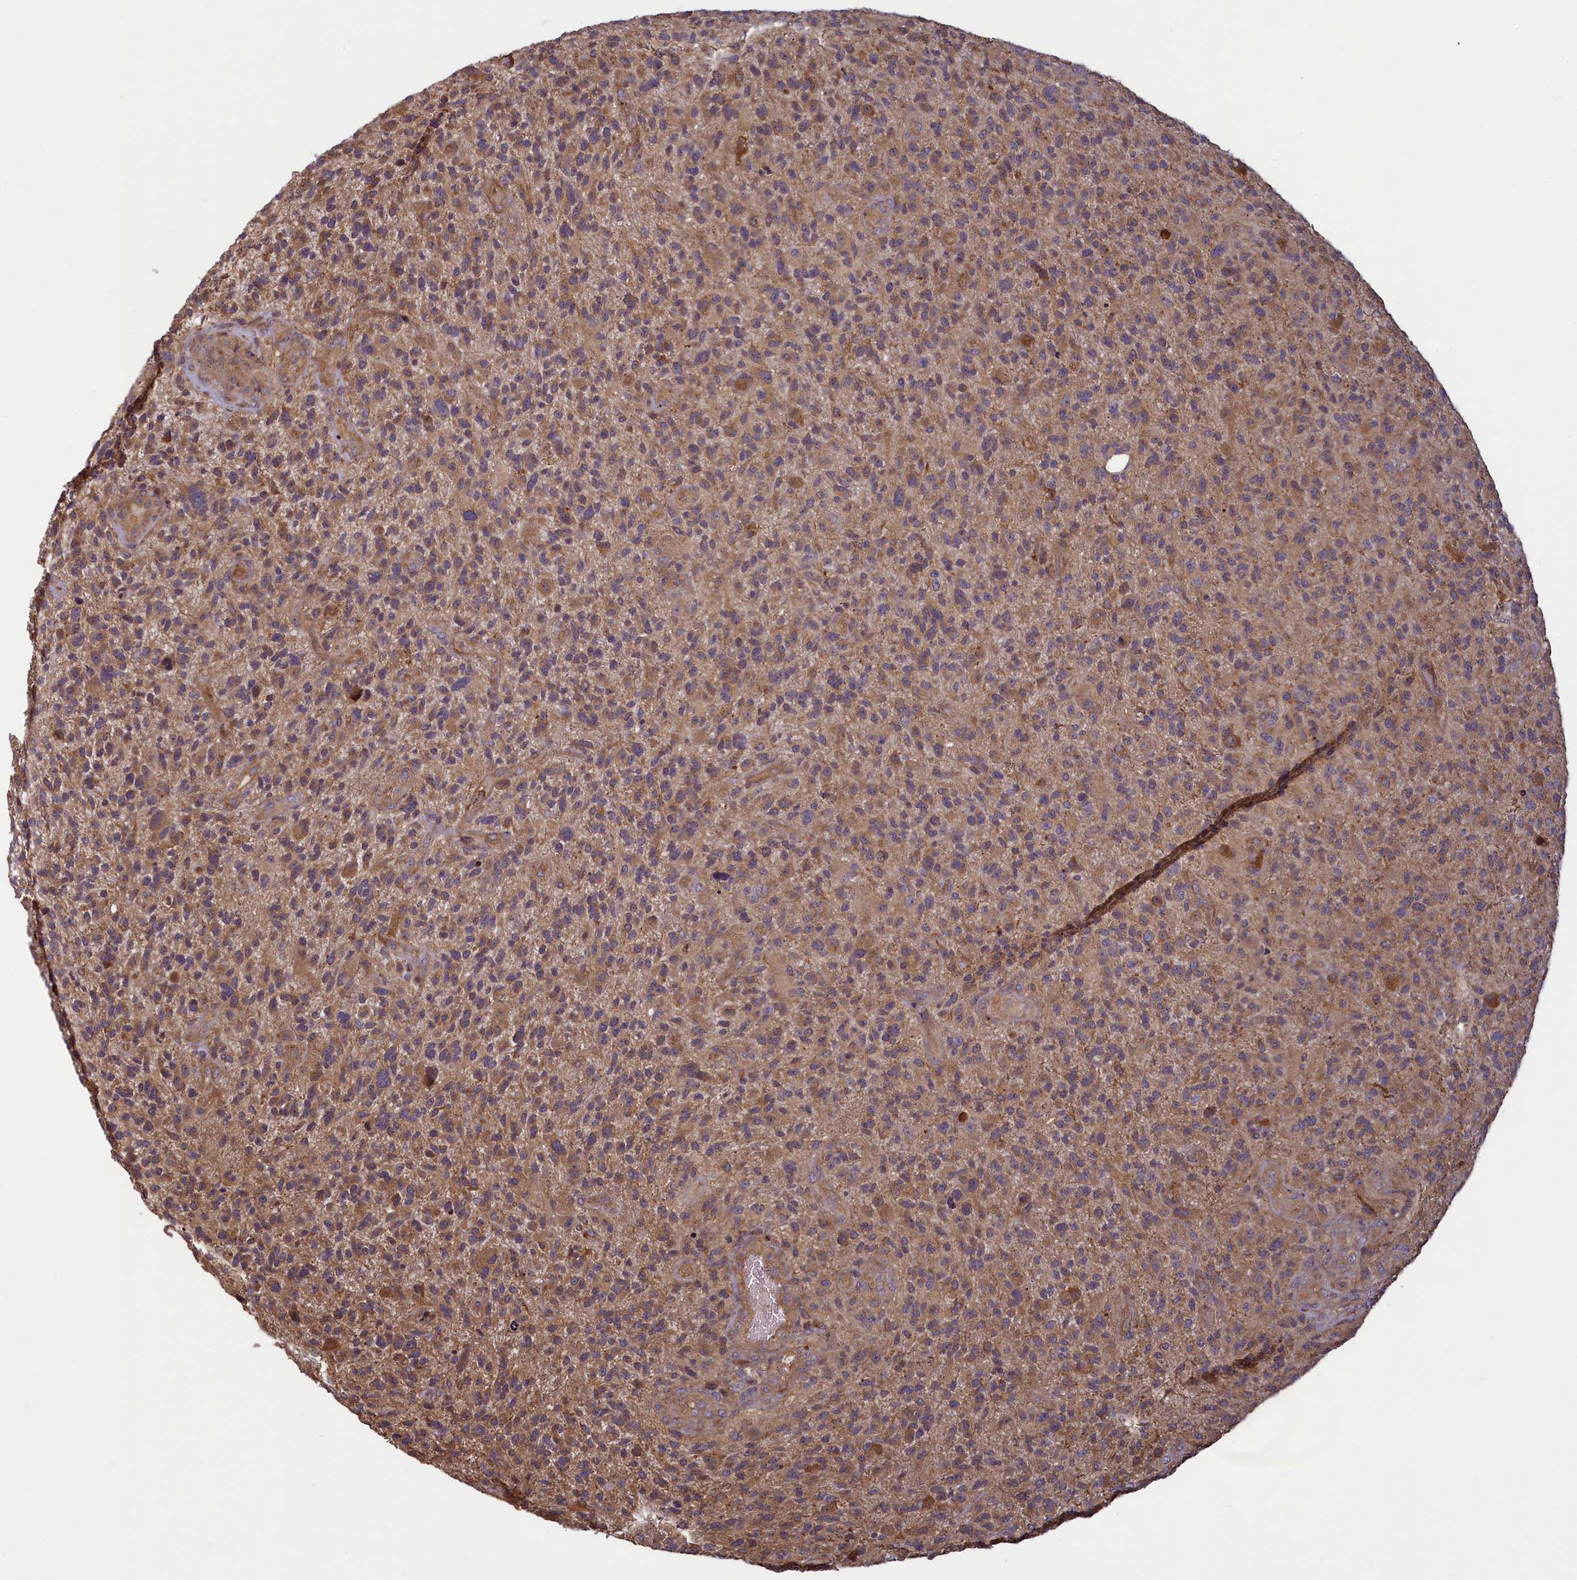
{"staining": {"intensity": "weak", "quantity": ">75%", "location": "cytoplasmic/membranous"}, "tissue": "glioma", "cell_type": "Tumor cells", "image_type": "cancer", "snomed": [{"axis": "morphology", "description": "Glioma, malignant, High grade"}, {"axis": "topography", "description": "Brain"}], "caption": "Brown immunohistochemical staining in glioma exhibits weak cytoplasmic/membranous staining in about >75% of tumor cells.", "gene": "CIAO2B", "patient": {"sex": "male", "age": 47}}